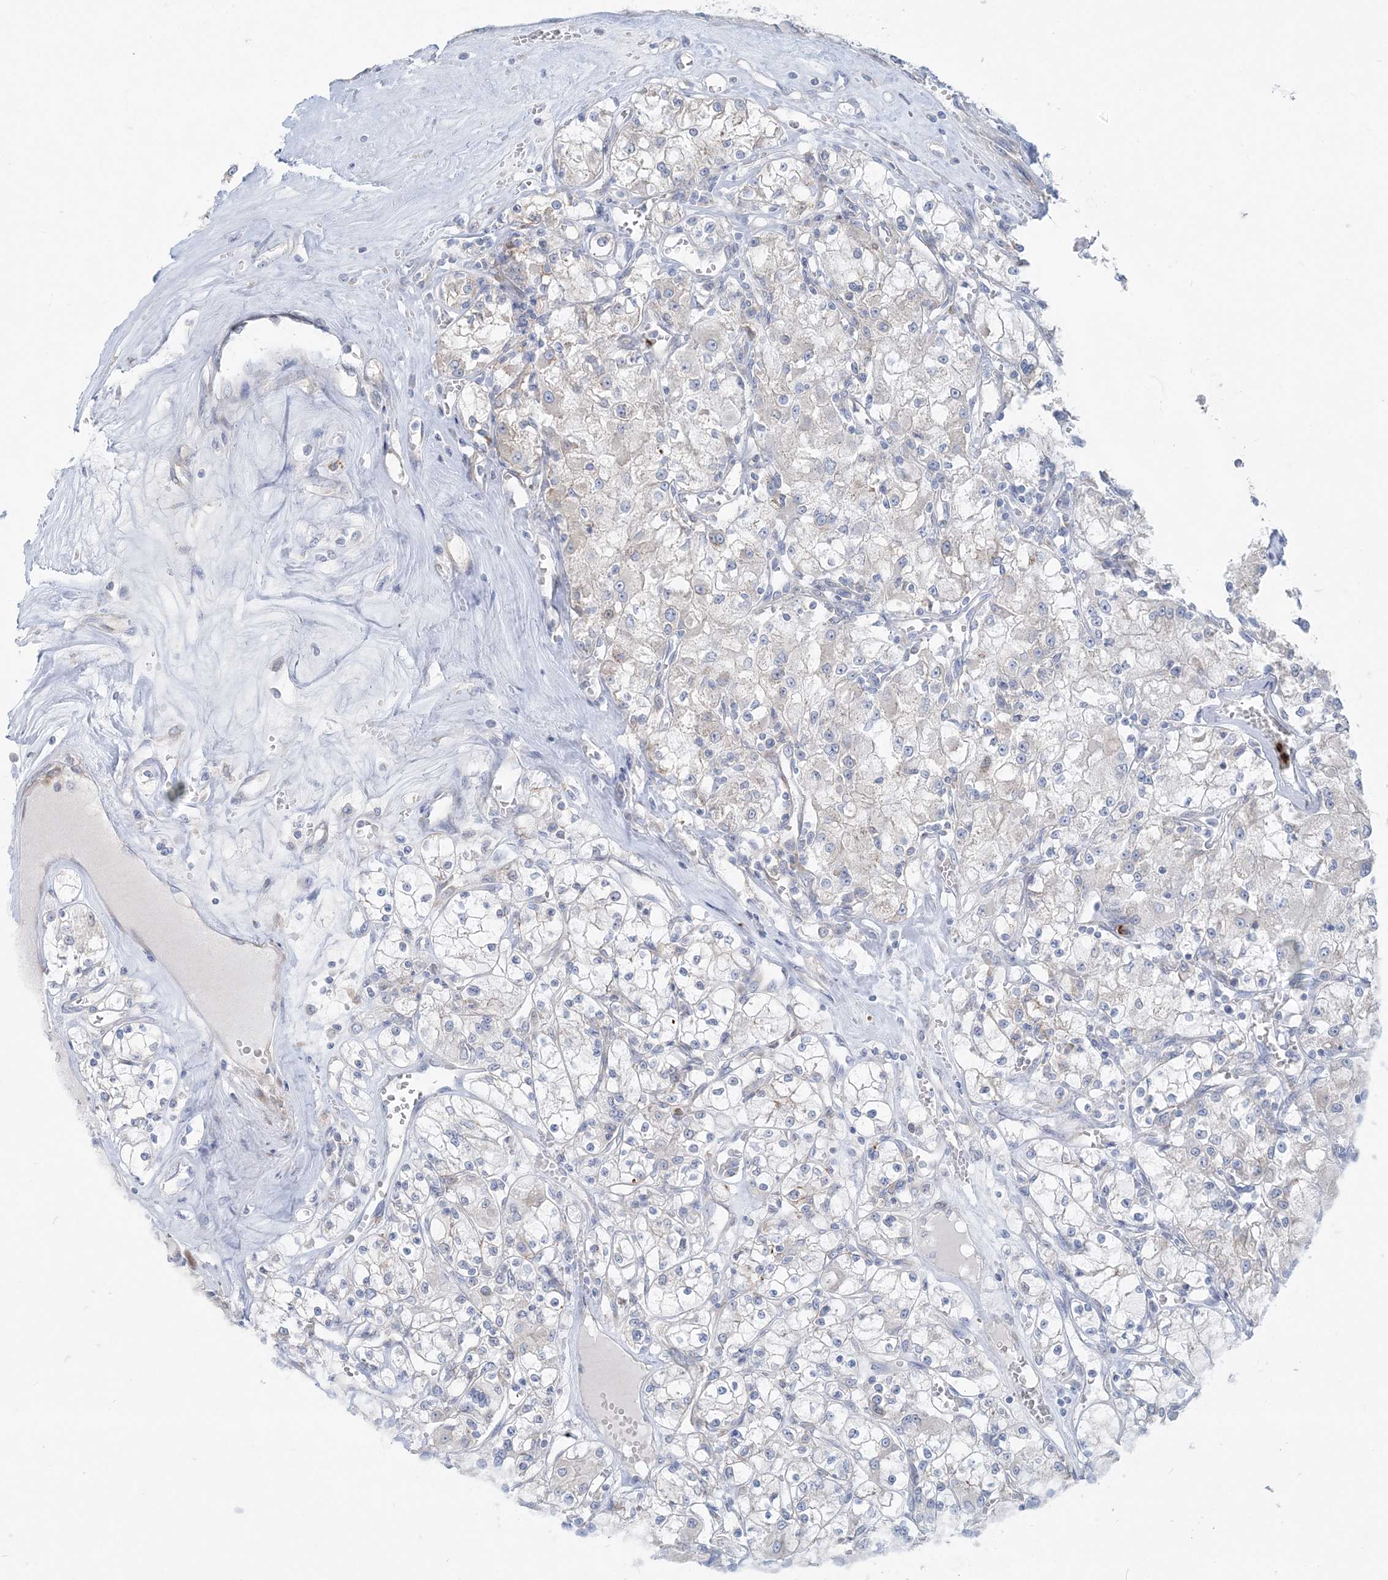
{"staining": {"intensity": "negative", "quantity": "none", "location": "none"}, "tissue": "renal cancer", "cell_type": "Tumor cells", "image_type": "cancer", "snomed": [{"axis": "morphology", "description": "Adenocarcinoma, NOS"}, {"axis": "topography", "description": "Kidney"}], "caption": "Immunohistochemistry histopathology image of neoplastic tissue: renal cancer (adenocarcinoma) stained with DAB (3,3'-diaminobenzidine) displays no significant protein positivity in tumor cells.", "gene": "CCNJ", "patient": {"sex": "female", "age": 59}}